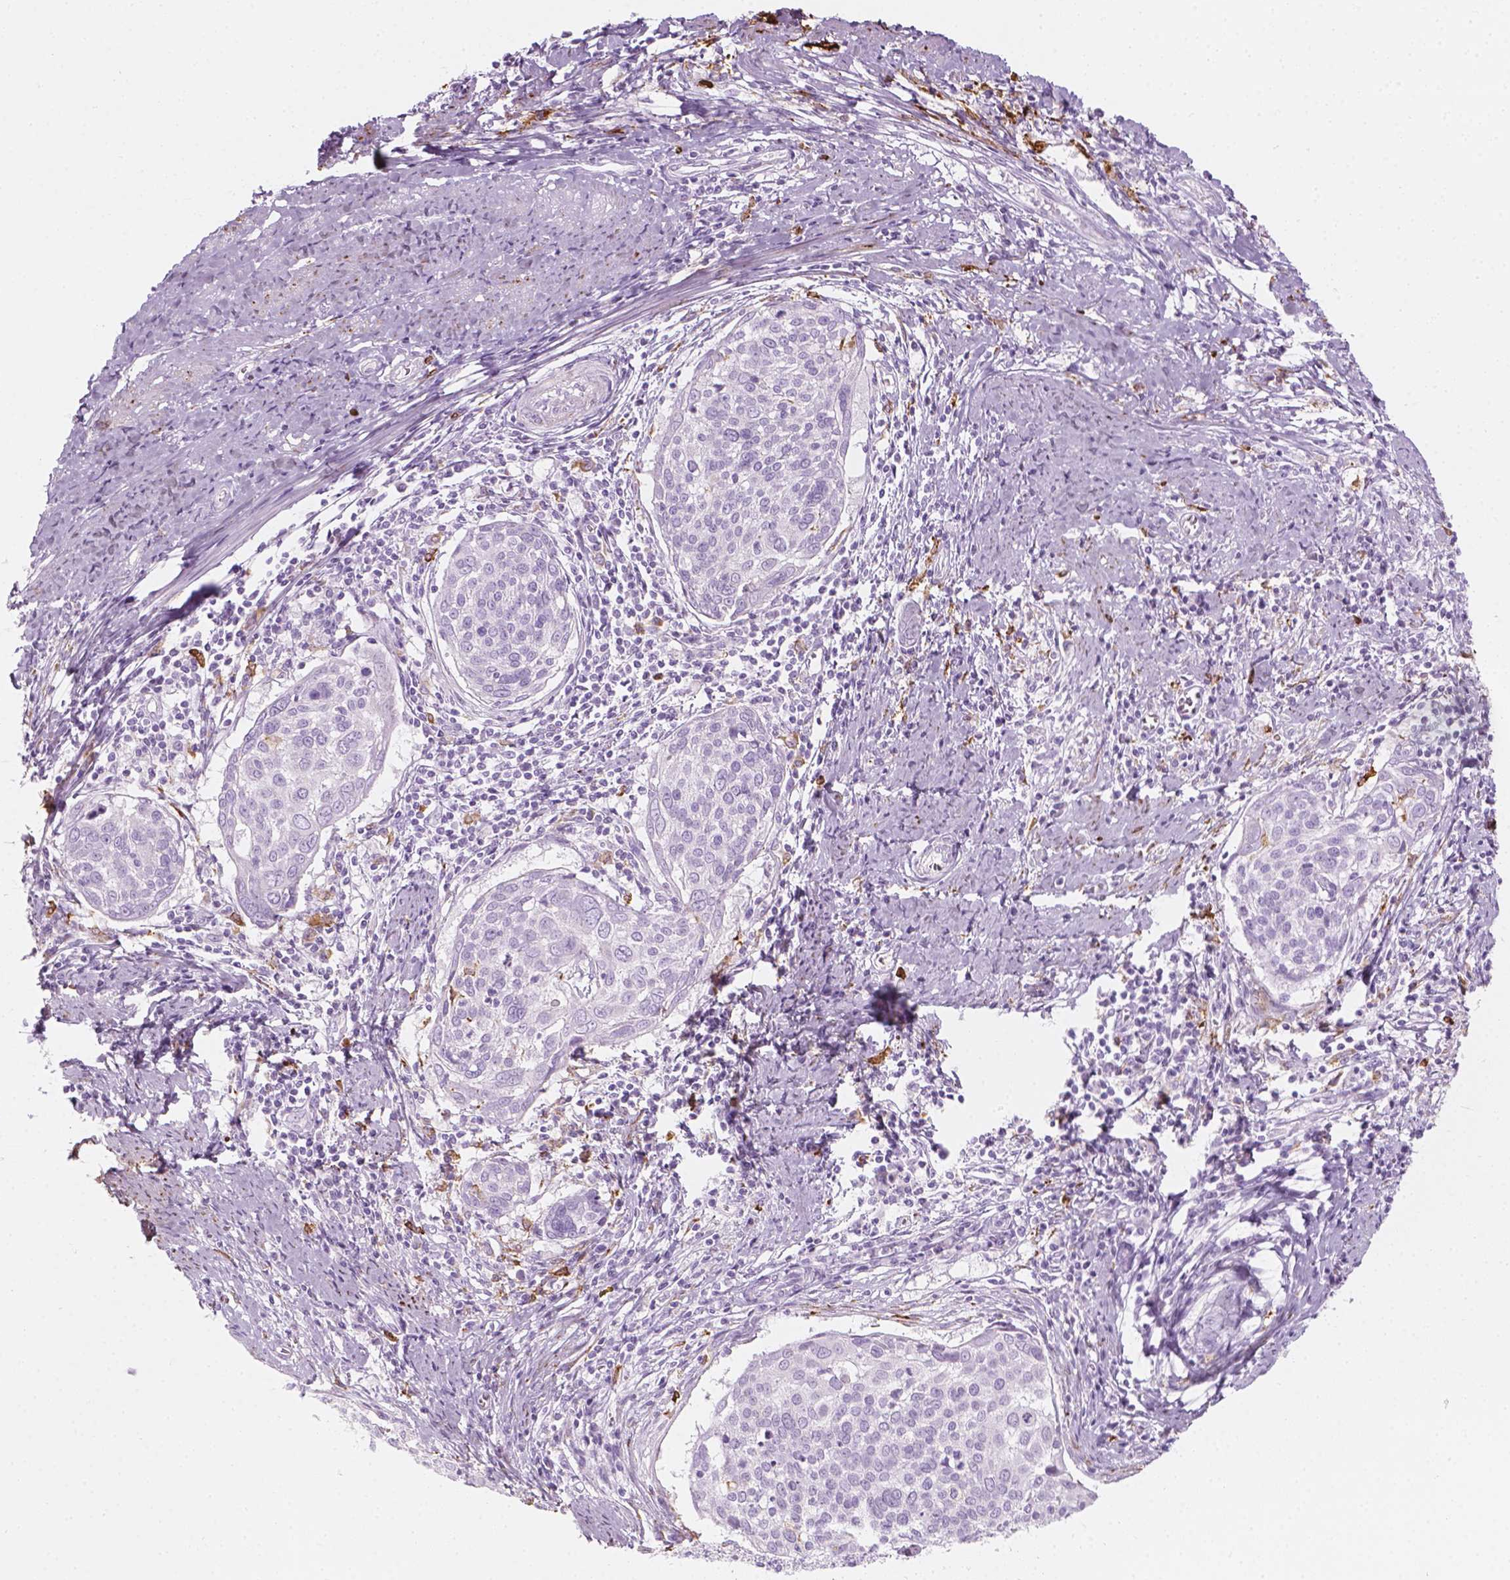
{"staining": {"intensity": "negative", "quantity": "none", "location": "none"}, "tissue": "cervical cancer", "cell_type": "Tumor cells", "image_type": "cancer", "snomed": [{"axis": "morphology", "description": "Squamous cell carcinoma, NOS"}, {"axis": "topography", "description": "Cervix"}], "caption": "There is no significant positivity in tumor cells of cervical squamous cell carcinoma.", "gene": "CES1", "patient": {"sex": "female", "age": 39}}